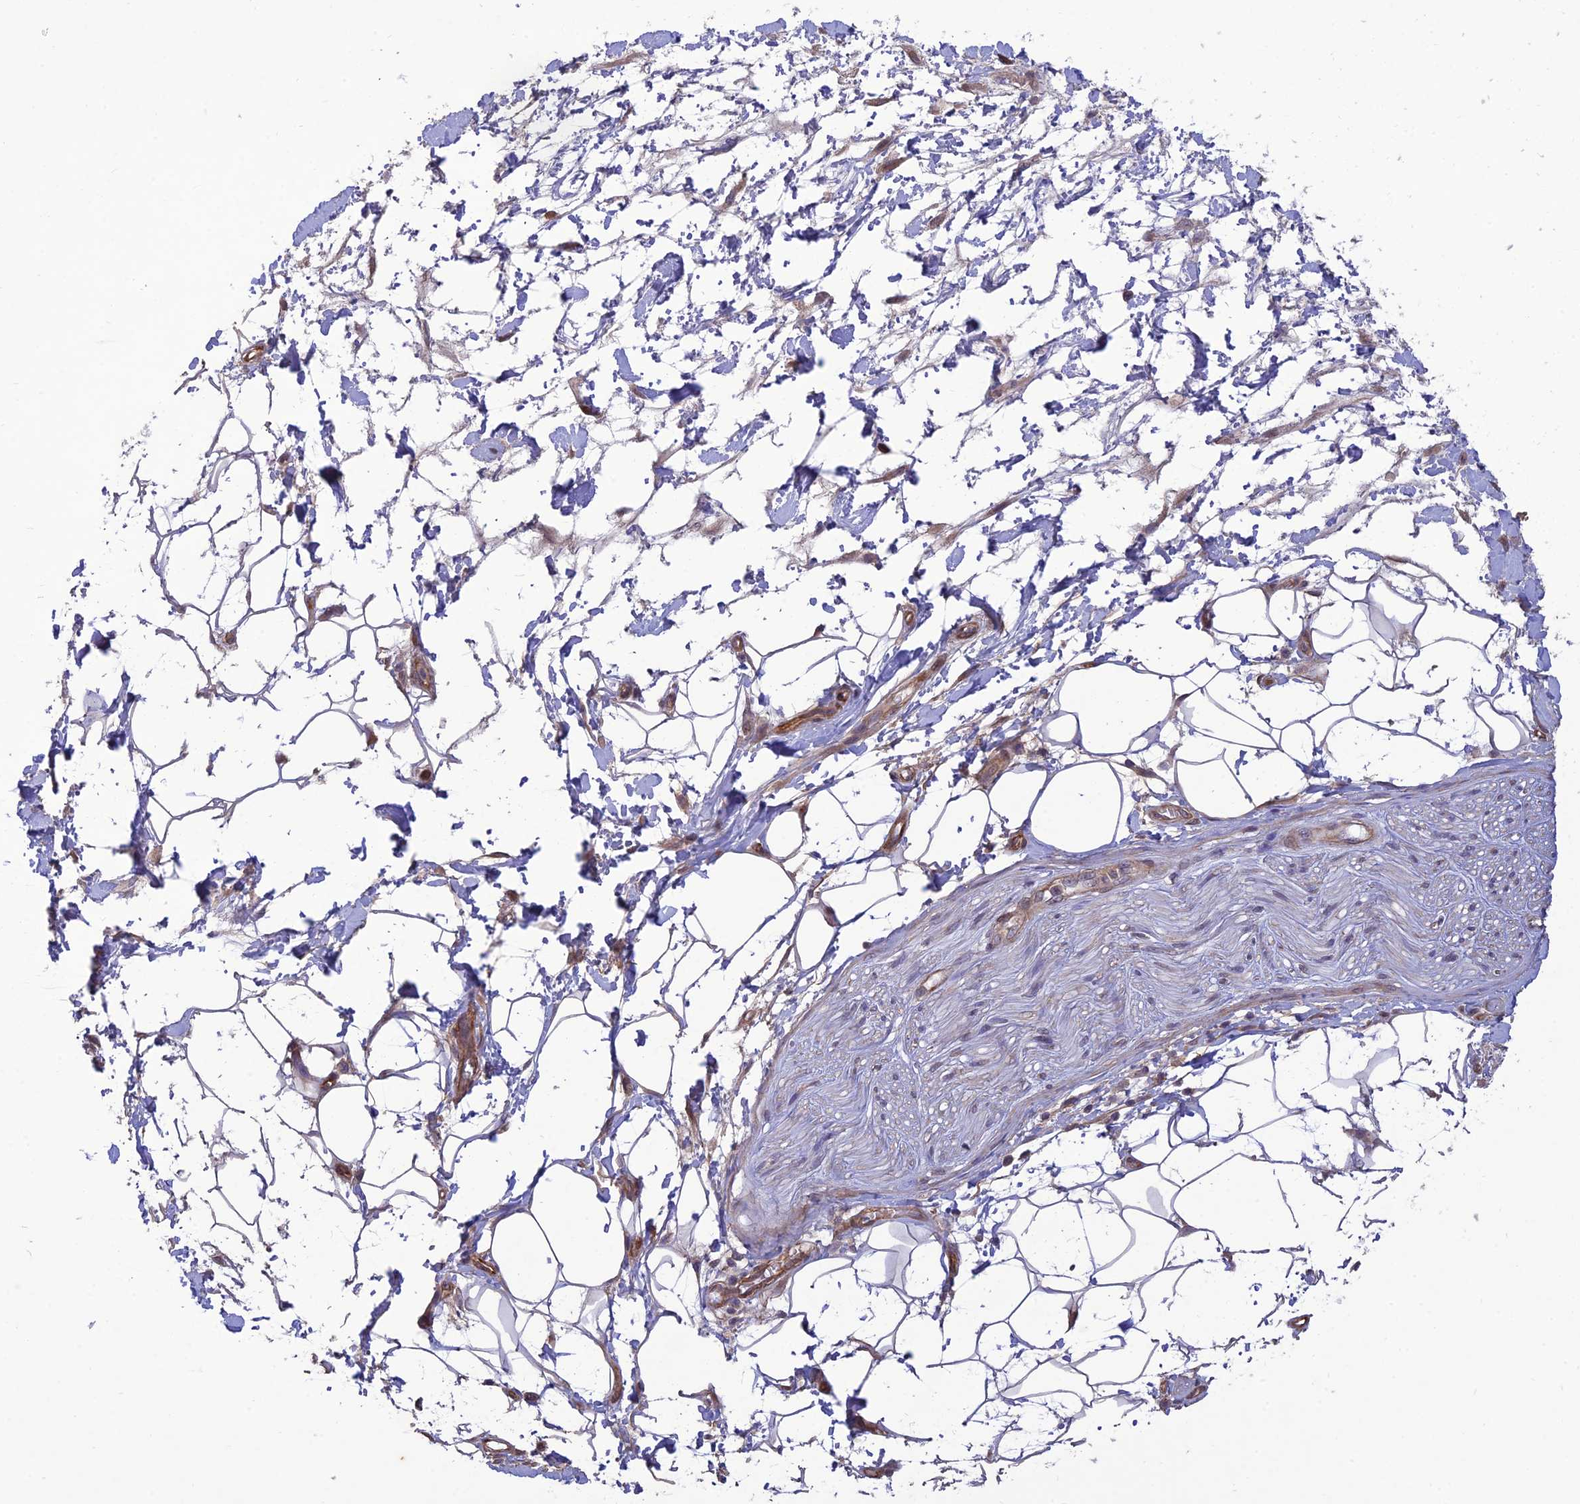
{"staining": {"intensity": "negative", "quantity": "none", "location": "none"}, "tissue": "adipose tissue", "cell_type": "Adipocytes", "image_type": "normal", "snomed": [{"axis": "morphology", "description": "Normal tissue, NOS"}, {"axis": "morphology", "description": "Adenocarcinoma, NOS"}, {"axis": "topography", "description": "Rectum"}, {"axis": "topography", "description": "Vagina"}, {"axis": "topography", "description": "Peripheral nerve tissue"}], "caption": "This is a micrograph of IHC staining of unremarkable adipose tissue, which shows no staining in adipocytes. (Stains: DAB immunohistochemistry (IHC) with hematoxylin counter stain, Microscopy: brightfield microscopy at high magnification).", "gene": "PAGR1", "patient": {"sex": "female", "age": 71}}